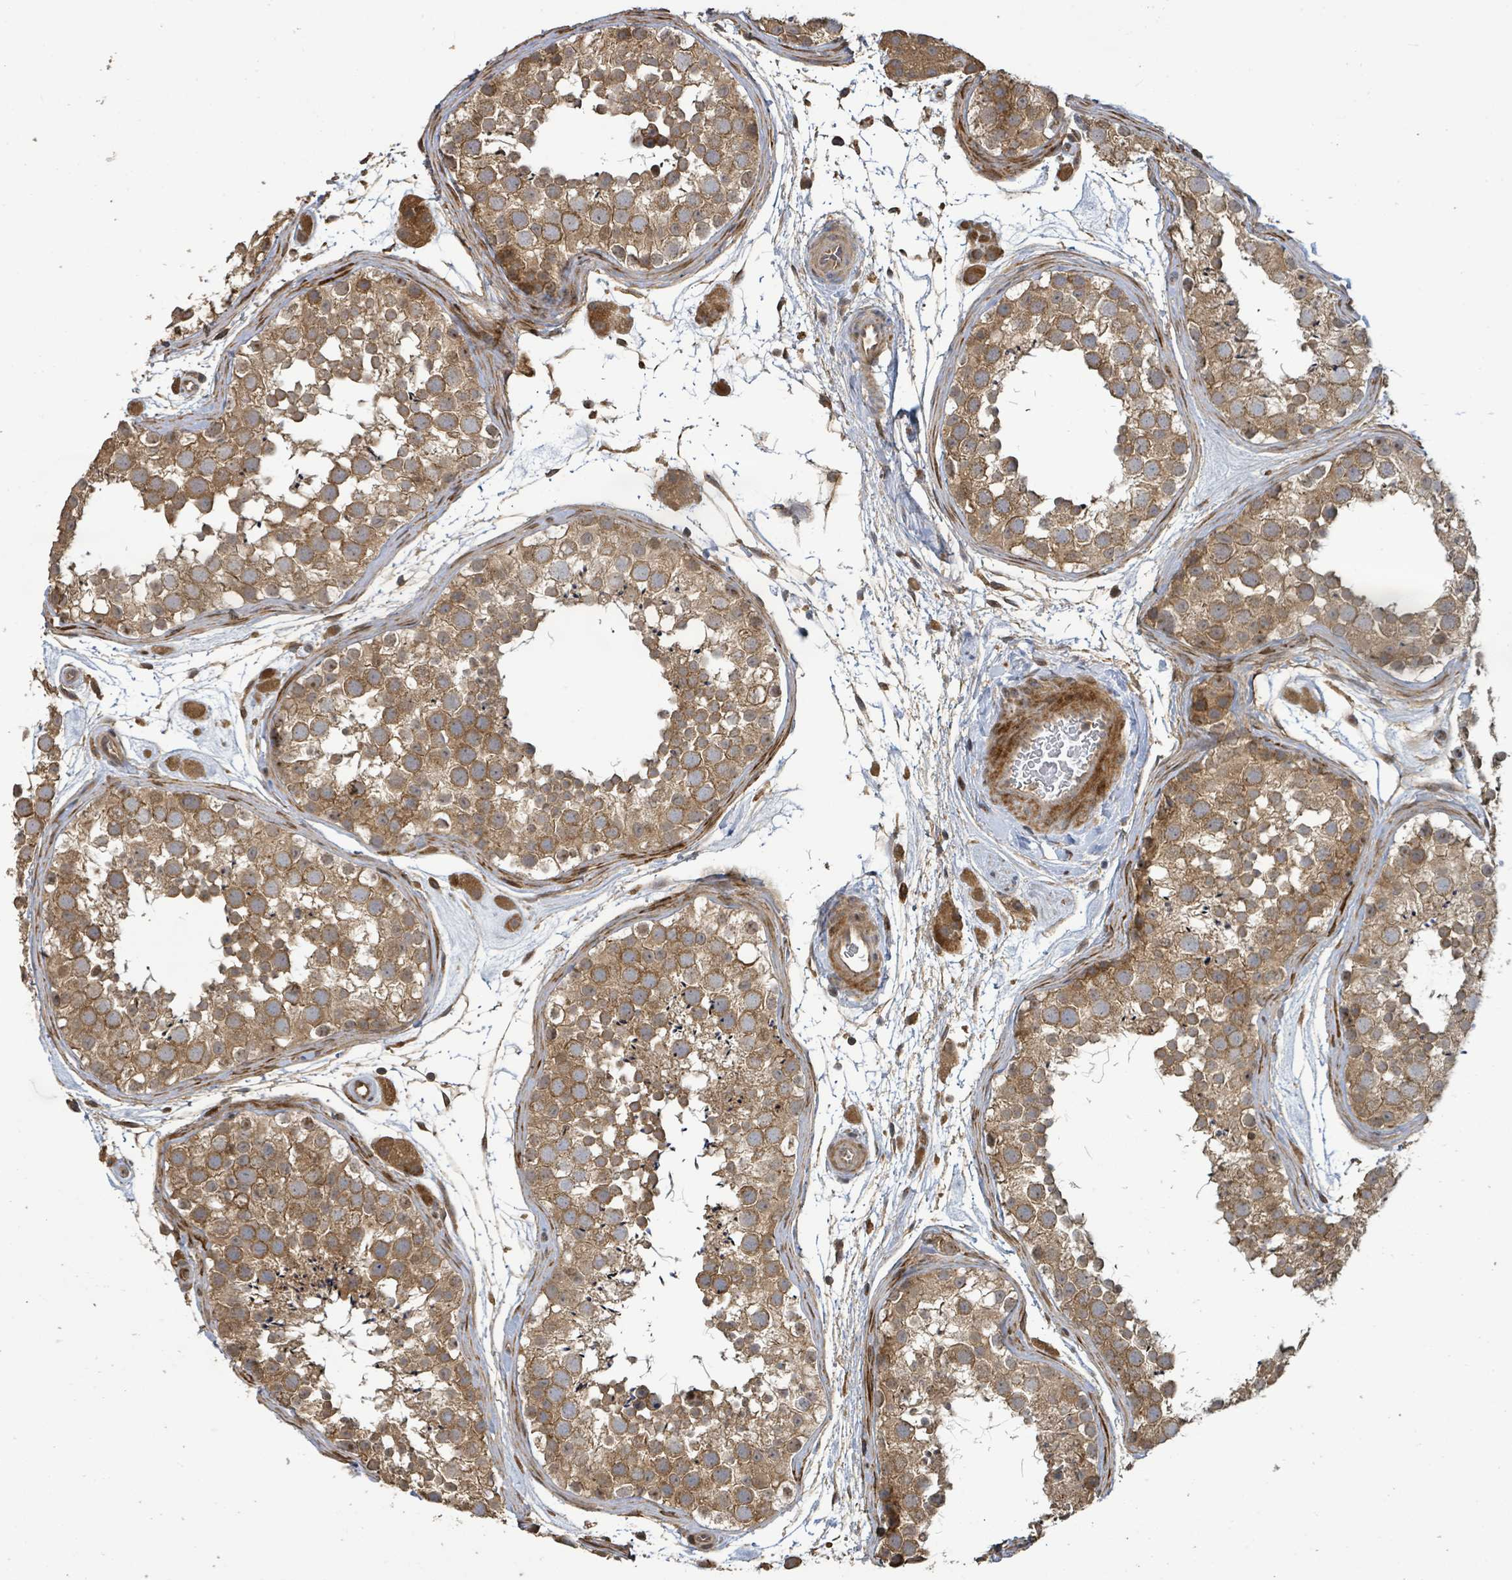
{"staining": {"intensity": "moderate", "quantity": ">75%", "location": "cytoplasmic/membranous"}, "tissue": "testis", "cell_type": "Cells in seminiferous ducts", "image_type": "normal", "snomed": [{"axis": "morphology", "description": "Normal tissue, NOS"}, {"axis": "topography", "description": "Testis"}], "caption": "IHC (DAB) staining of unremarkable human testis shows moderate cytoplasmic/membranous protein expression in about >75% of cells in seminiferous ducts.", "gene": "STARD4", "patient": {"sex": "male", "age": 41}}